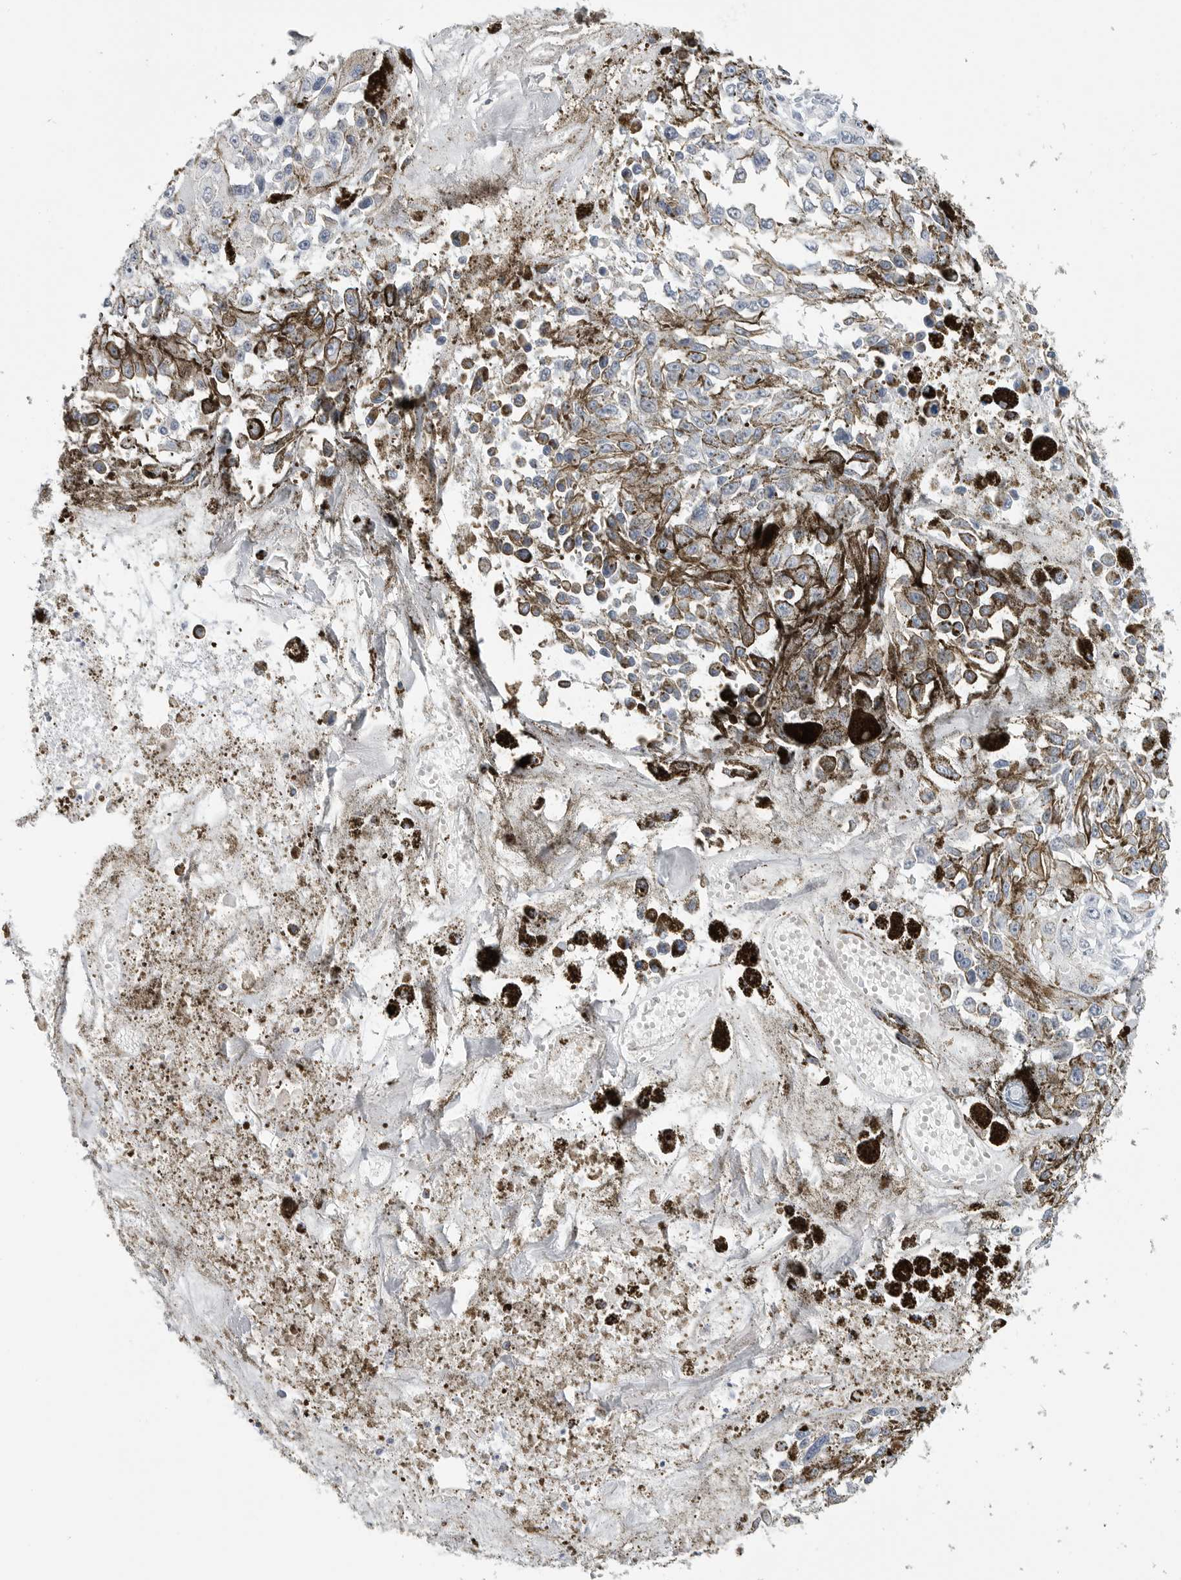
{"staining": {"intensity": "negative", "quantity": "none", "location": "none"}, "tissue": "melanoma", "cell_type": "Tumor cells", "image_type": "cancer", "snomed": [{"axis": "morphology", "description": "Malignant melanoma, Metastatic site"}, {"axis": "topography", "description": "Lymph node"}], "caption": "A histopathology image of human melanoma is negative for staining in tumor cells. Brightfield microscopy of immunohistochemistry (IHC) stained with DAB (3,3'-diaminobenzidine) (brown) and hematoxylin (blue), captured at high magnification.", "gene": "PLN", "patient": {"sex": "male", "age": 59}}